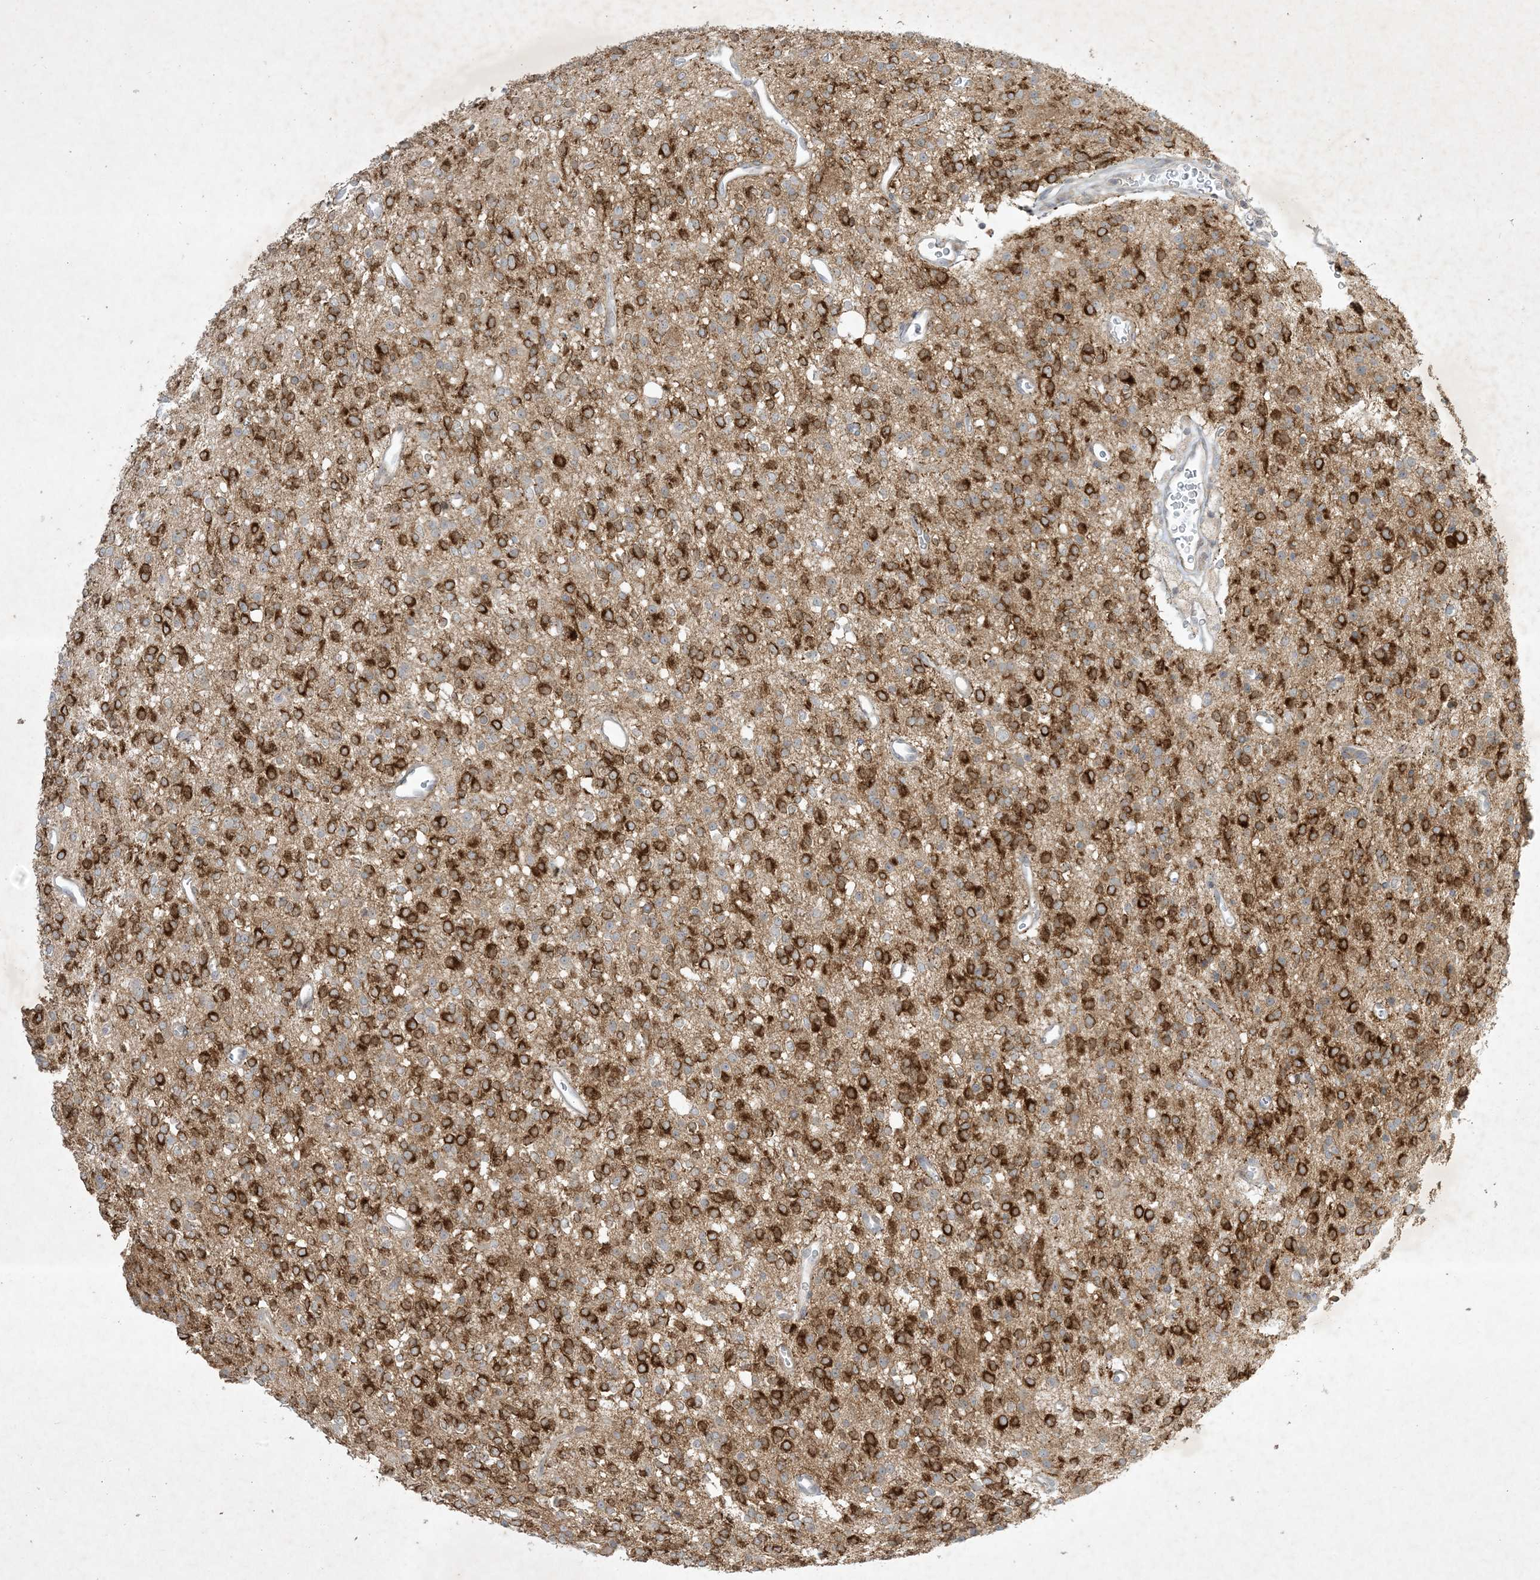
{"staining": {"intensity": "strong", "quantity": ">75%", "location": "cytoplasmic/membranous"}, "tissue": "glioma", "cell_type": "Tumor cells", "image_type": "cancer", "snomed": [{"axis": "morphology", "description": "Glioma, malignant, High grade"}, {"axis": "topography", "description": "Brain"}], "caption": "Immunohistochemical staining of human glioma demonstrates high levels of strong cytoplasmic/membranous protein staining in about >75% of tumor cells.", "gene": "SOGA3", "patient": {"sex": "male", "age": 34}}